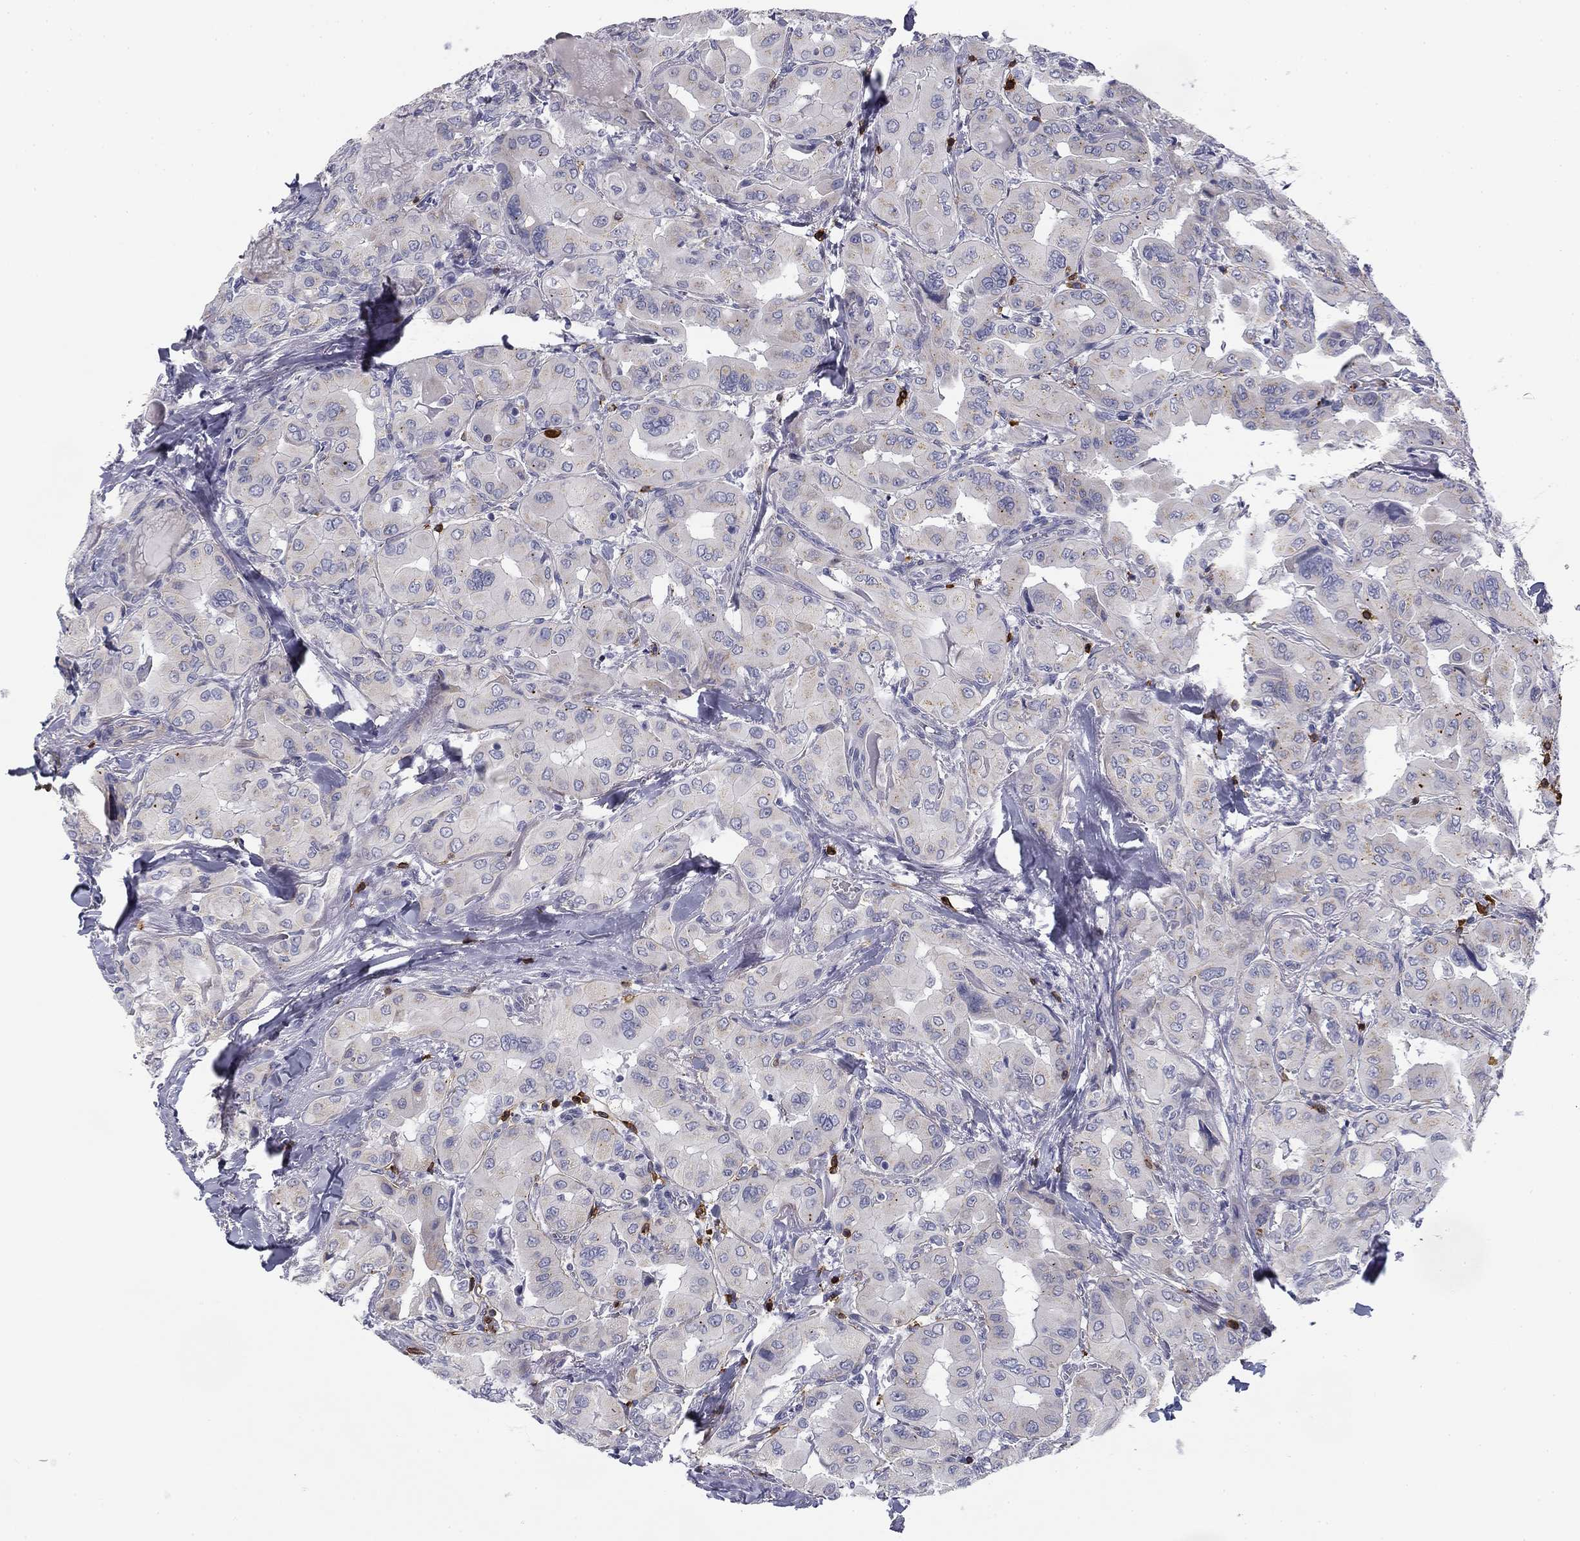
{"staining": {"intensity": "negative", "quantity": "none", "location": "none"}, "tissue": "thyroid cancer", "cell_type": "Tumor cells", "image_type": "cancer", "snomed": [{"axis": "morphology", "description": "Normal tissue, NOS"}, {"axis": "morphology", "description": "Papillary adenocarcinoma, NOS"}, {"axis": "topography", "description": "Thyroid gland"}], "caption": "Immunohistochemical staining of thyroid papillary adenocarcinoma shows no significant staining in tumor cells.", "gene": "TRAT1", "patient": {"sex": "female", "age": 66}}